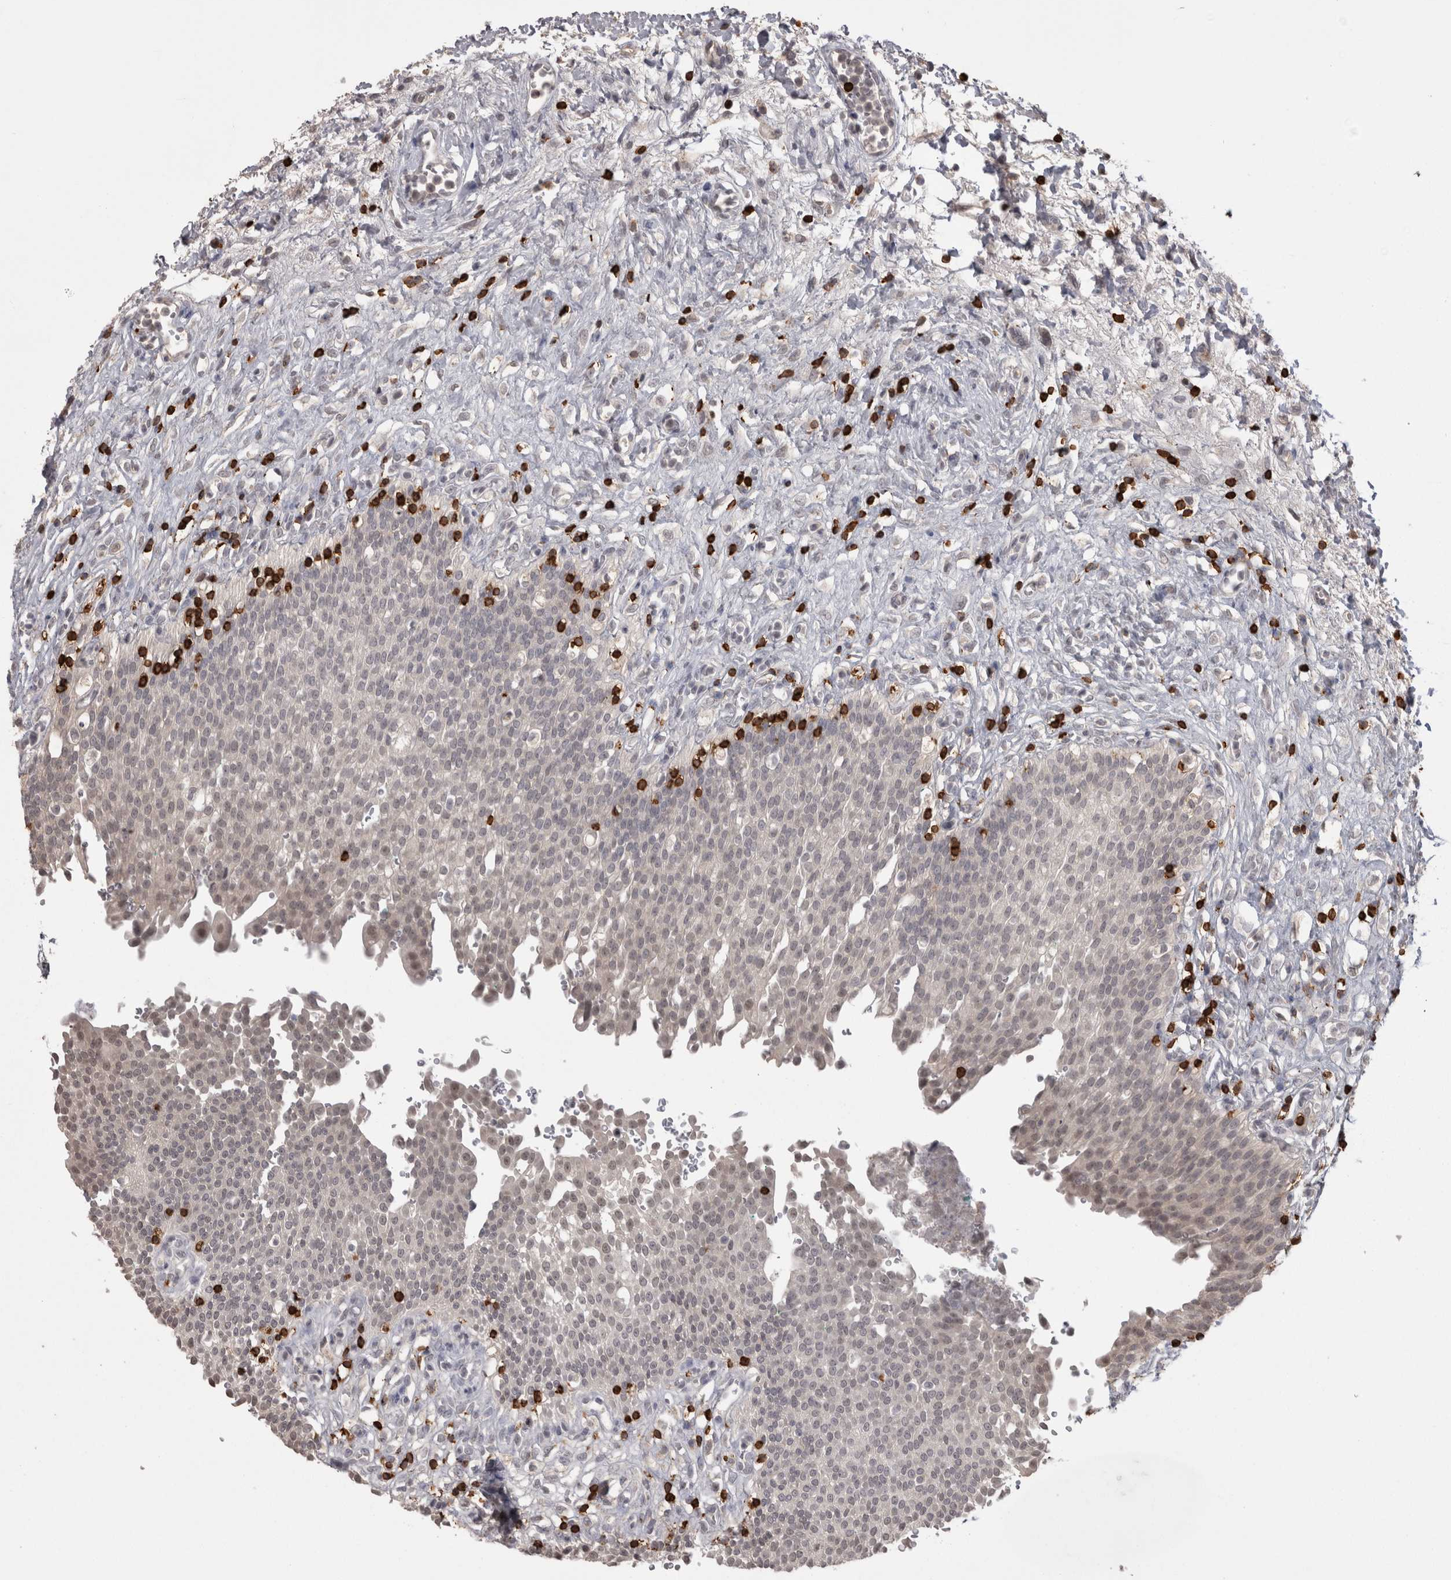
{"staining": {"intensity": "weak", "quantity": "25%-75%", "location": "cytoplasmic/membranous,nuclear"}, "tissue": "urinary bladder", "cell_type": "Urothelial cells", "image_type": "normal", "snomed": [{"axis": "morphology", "description": "Urothelial carcinoma, High grade"}, {"axis": "topography", "description": "Urinary bladder"}], "caption": "Normal urinary bladder exhibits weak cytoplasmic/membranous,nuclear expression in about 25%-75% of urothelial cells, visualized by immunohistochemistry. The staining was performed using DAB (3,3'-diaminobenzidine), with brown indicating positive protein expression. Nuclei are stained blue with hematoxylin.", "gene": "SKAP1", "patient": {"sex": "male", "age": 46}}